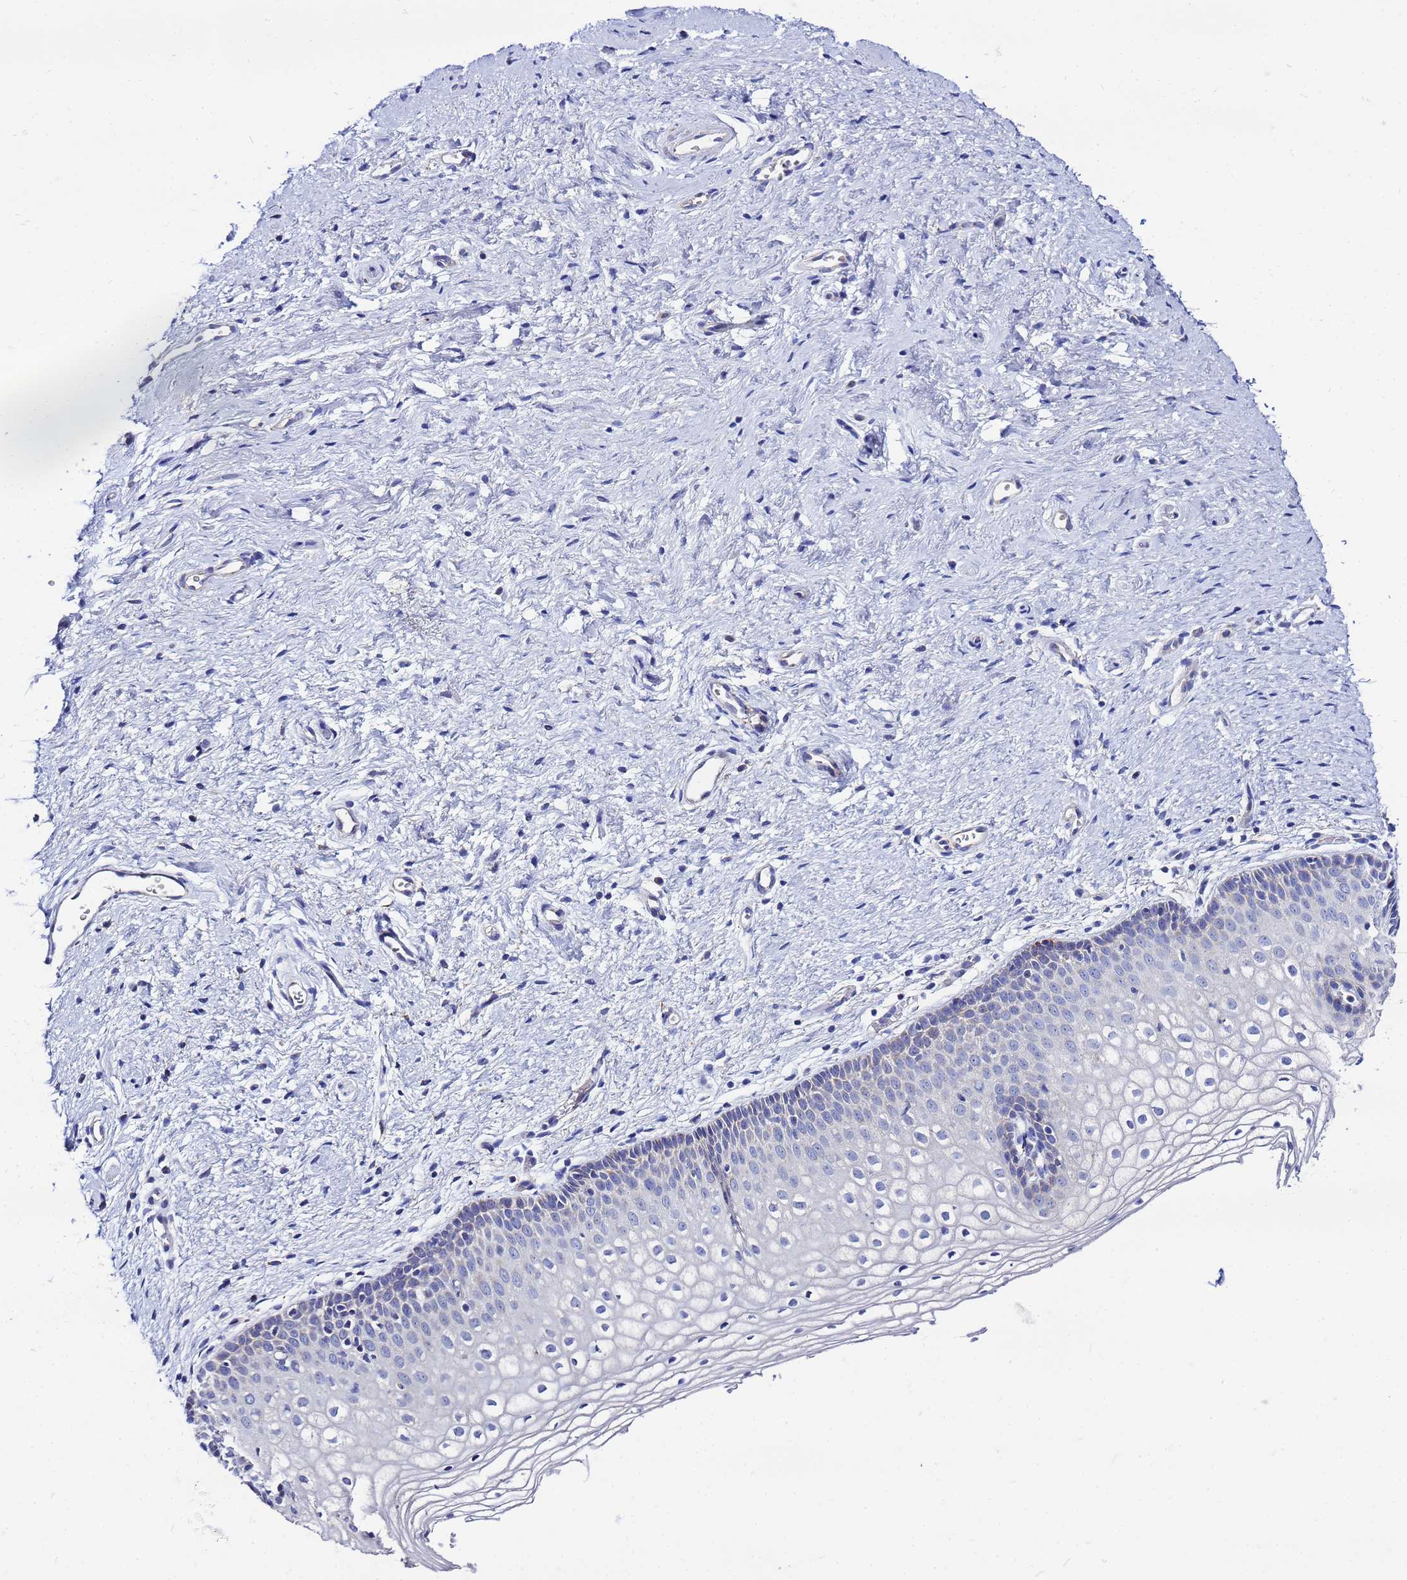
{"staining": {"intensity": "negative", "quantity": "none", "location": "none"}, "tissue": "vagina", "cell_type": "Squamous epithelial cells", "image_type": "normal", "snomed": [{"axis": "morphology", "description": "Normal tissue, NOS"}, {"axis": "topography", "description": "Vagina"}], "caption": "IHC of benign human vagina demonstrates no expression in squamous epithelial cells.", "gene": "FAHD2A", "patient": {"sex": "female", "age": 60}}